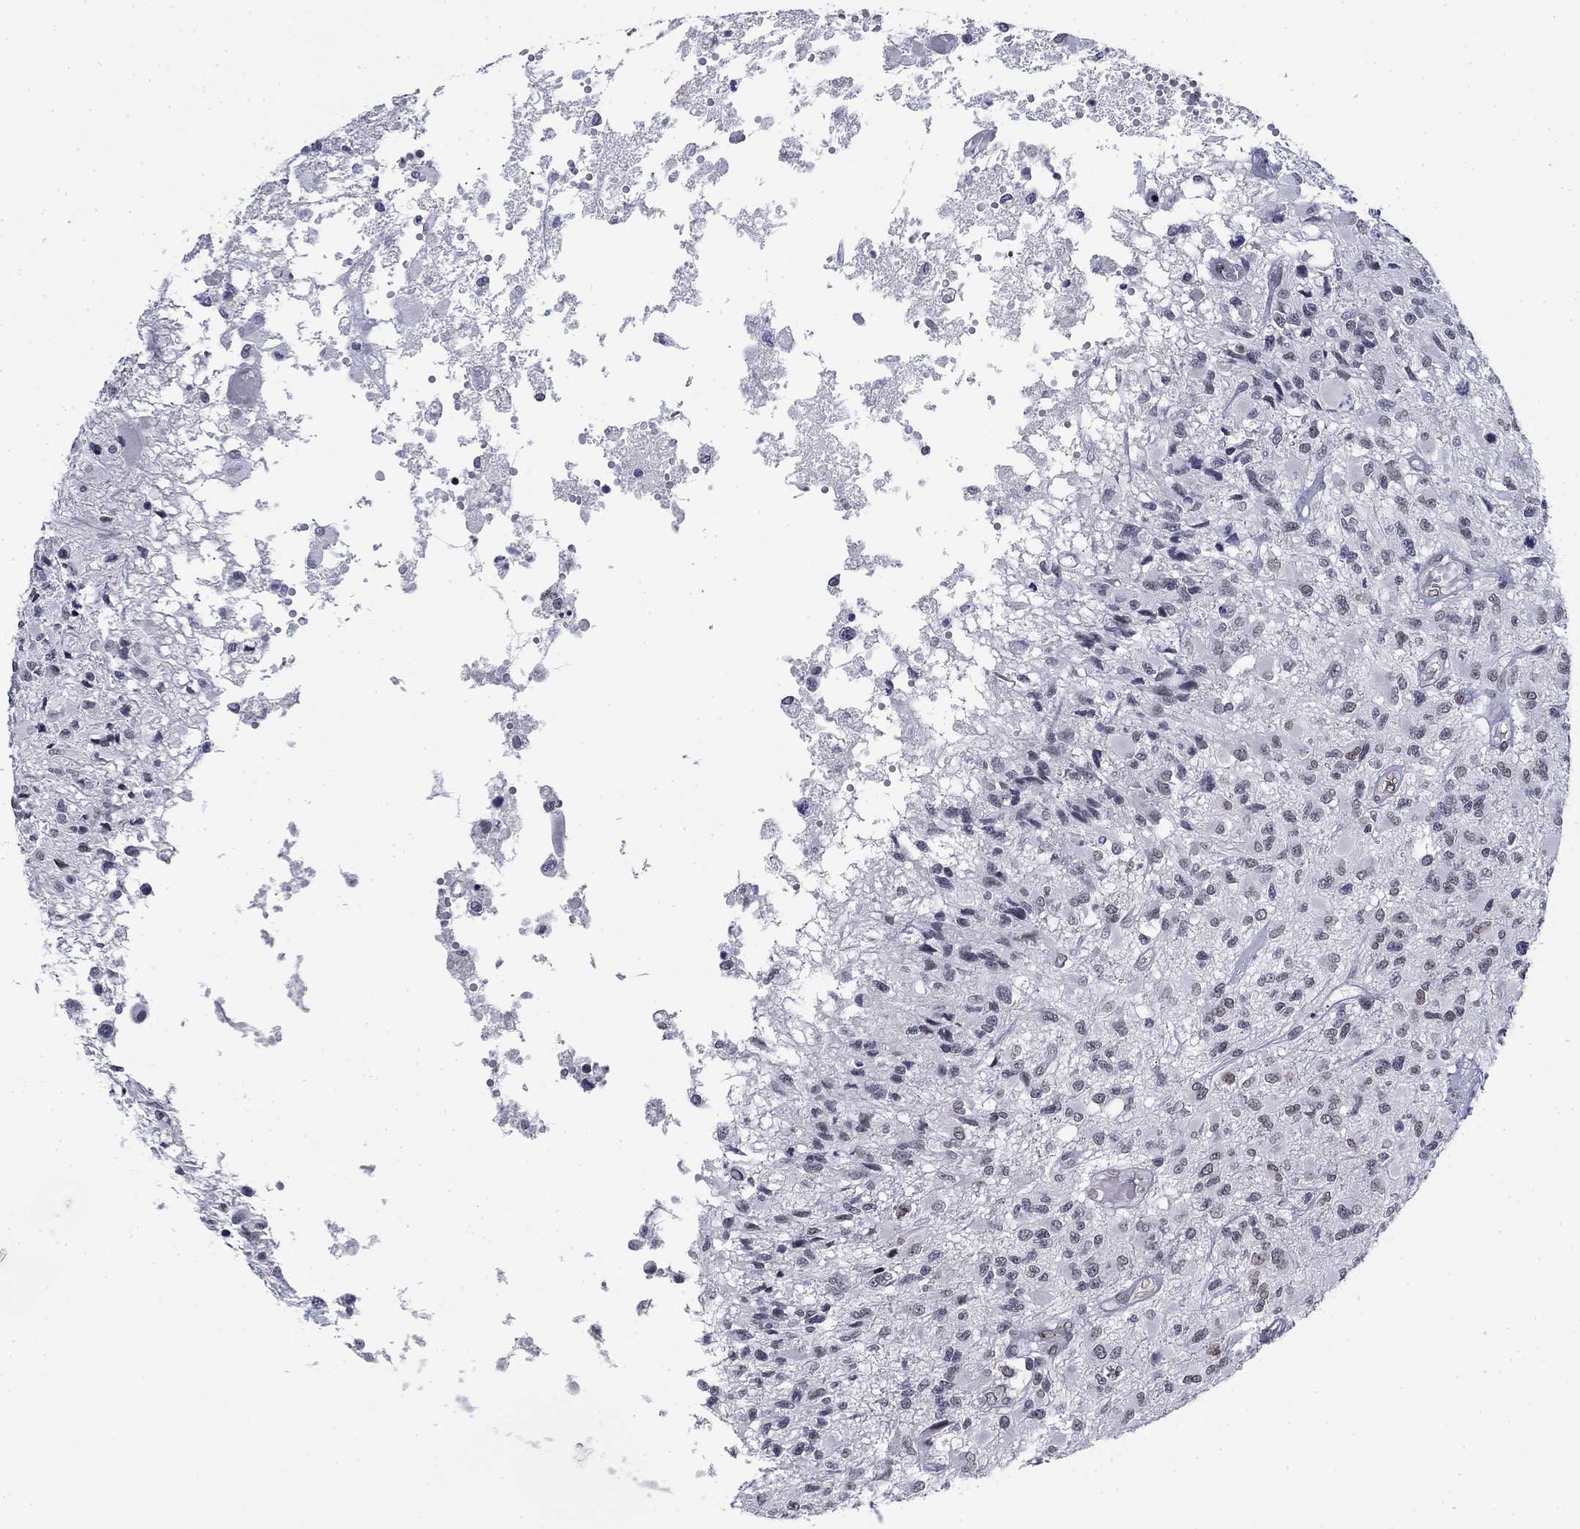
{"staining": {"intensity": "weak", "quantity": "<25%", "location": "nuclear"}, "tissue": "glioma", "cell_type": "Tumor cells", "image_type": "cancer", "snomed": [{"axis": "morphology", "description": "Glioma, malignant, High grade"}, {"axis": "topography", "description": "Brain"}], "caption": "DAB (3,3'-diaminobenzidine) immunohistochemical staining of human glioma shows no significant staining in tumor cells.", "gene": "TOR1AIP1", "patient": {"sex": "female", "age": 63}}